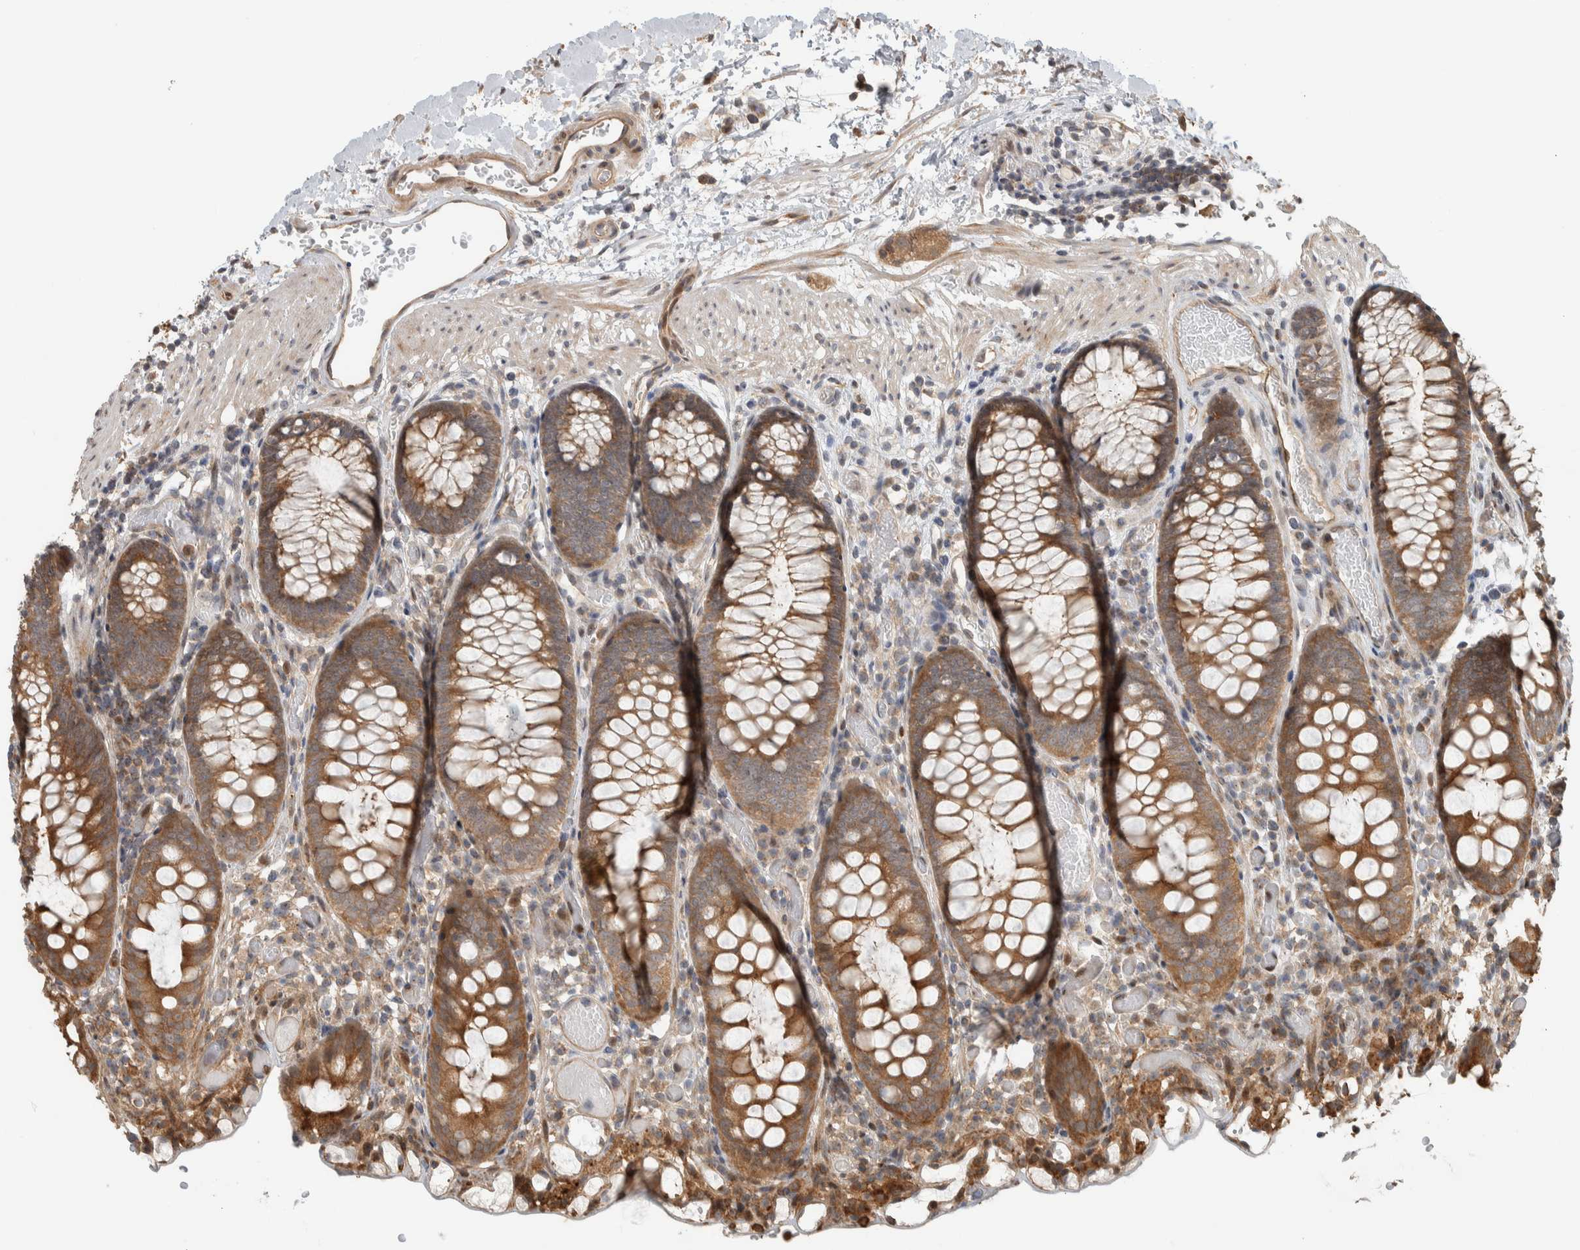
{"staining": {"intensity": "moderate", "quantity": ">75%", "location": "cytoplasmic/membranous"}, "tissue": "colon", "cell_type": "Endothelial cells", "image_type": "normal", "snomed": [{"axis": "morphology", "description": "Normal tissue, NOS"}, {"axis": "topography", "description": "Colon"}], "caption": "DAB immunohistochemical staining of normal colon displays moderate cytoplasmic/membranous protein positivity in about >75% of endothelial cells. (Stains: DAB in brown, nuclei in blue, Microscopy: brightfield microscopy at high magnification).", "gene": "CNTROB", "patient": {"sex": "male", "age": 14}}